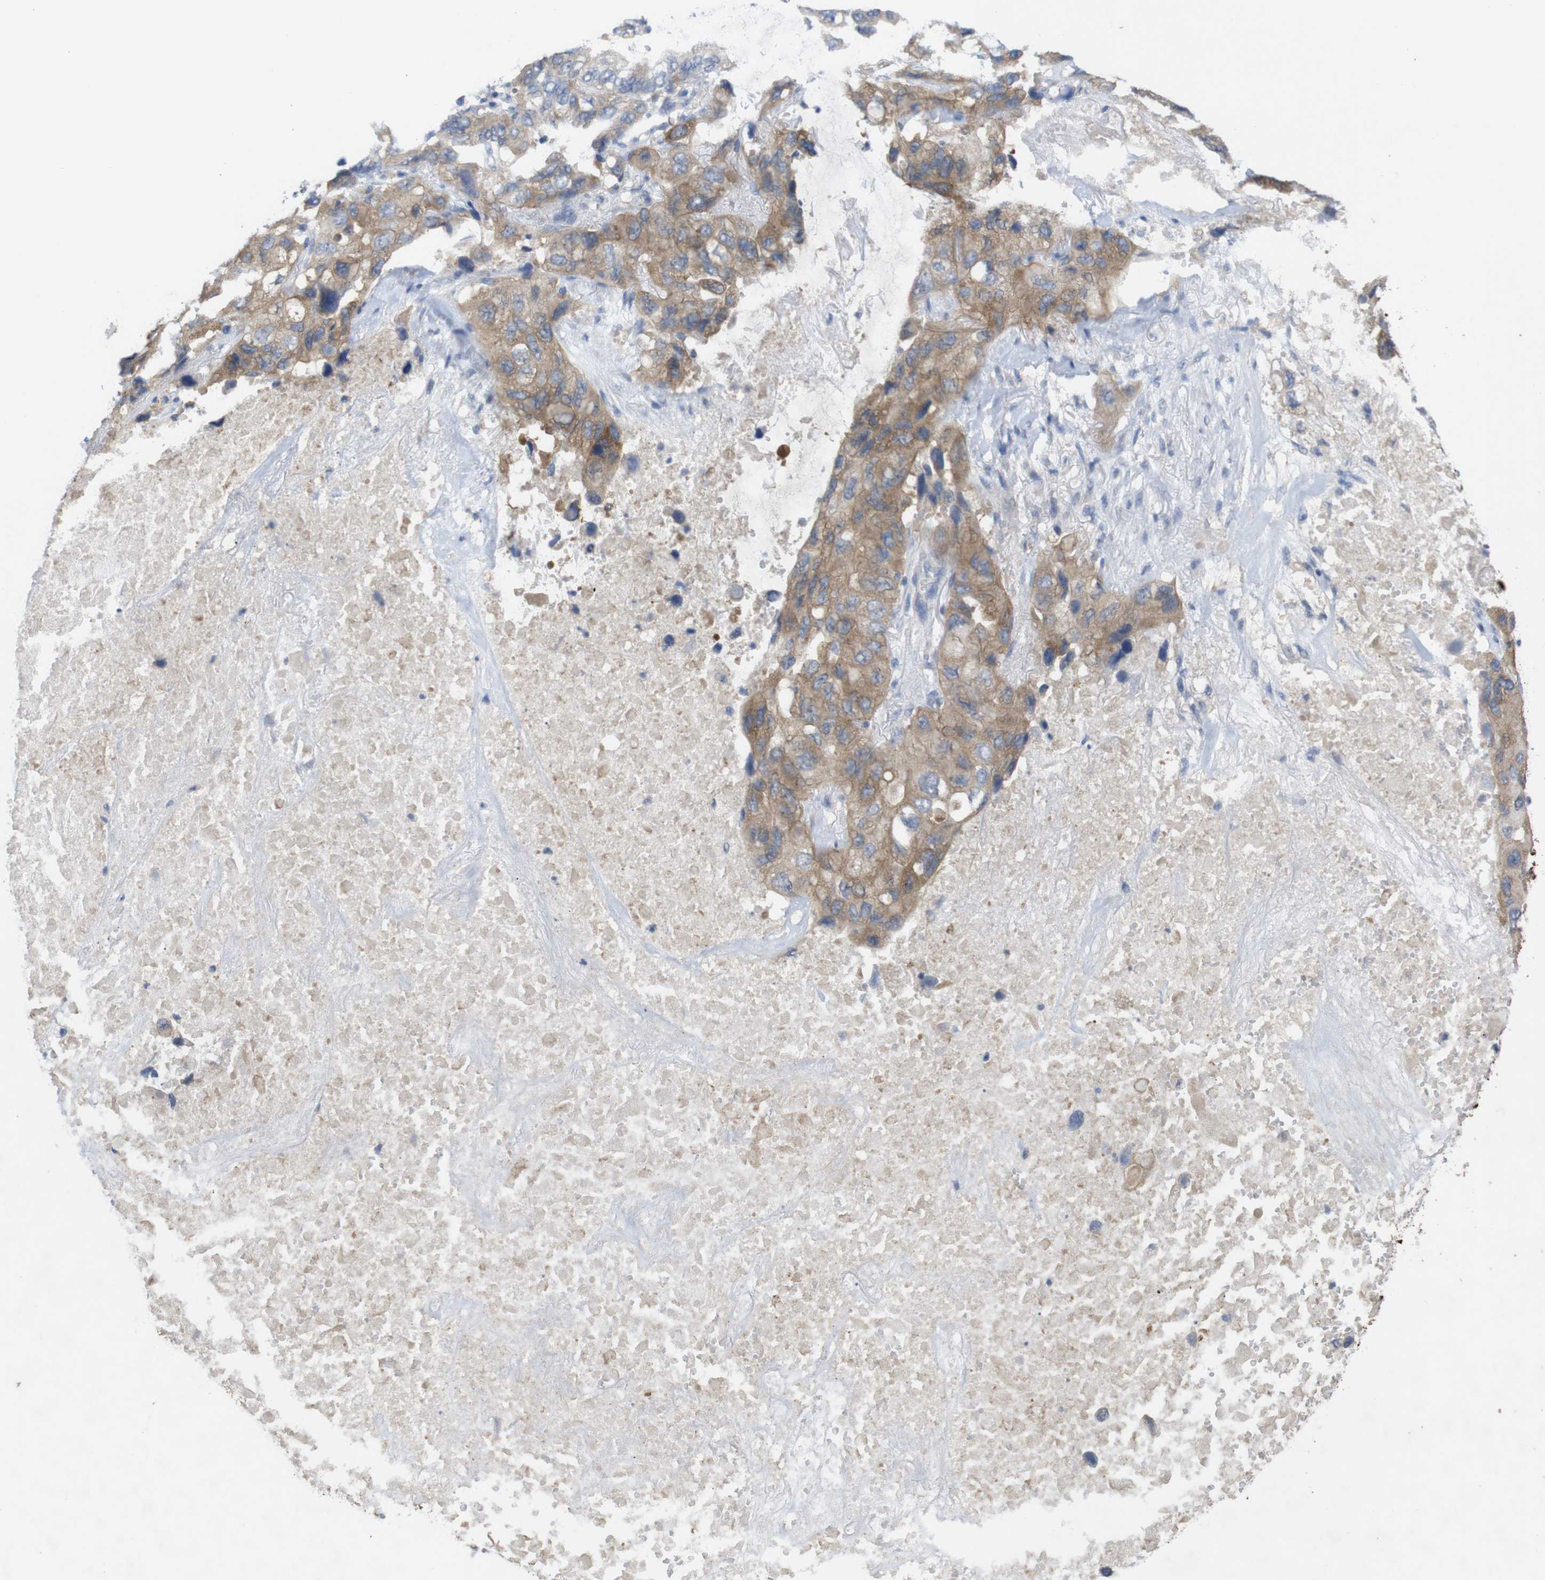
{"staining": {"intensity": "moderate", "quantity": ">75%", "location": "cytoplasmic/membranous"}, "tissue": "lung cancer", "cell_type": "Tumor cells", "image_type": "cancer", "snomed": [{"axis": "morphology", "description": "Squamous cell carcinoma, NOS"}, {"axis": "topography", "description": "Lung"}], "caption": "Immunohistochemical staining of human squamous cell carcinoma (lung) reveals moderate cytoplasmic/membranous protein expression in about >75% of tumor cells.", "gene": "BCAR3", "patient": {"sex": "female", "age": 73}}